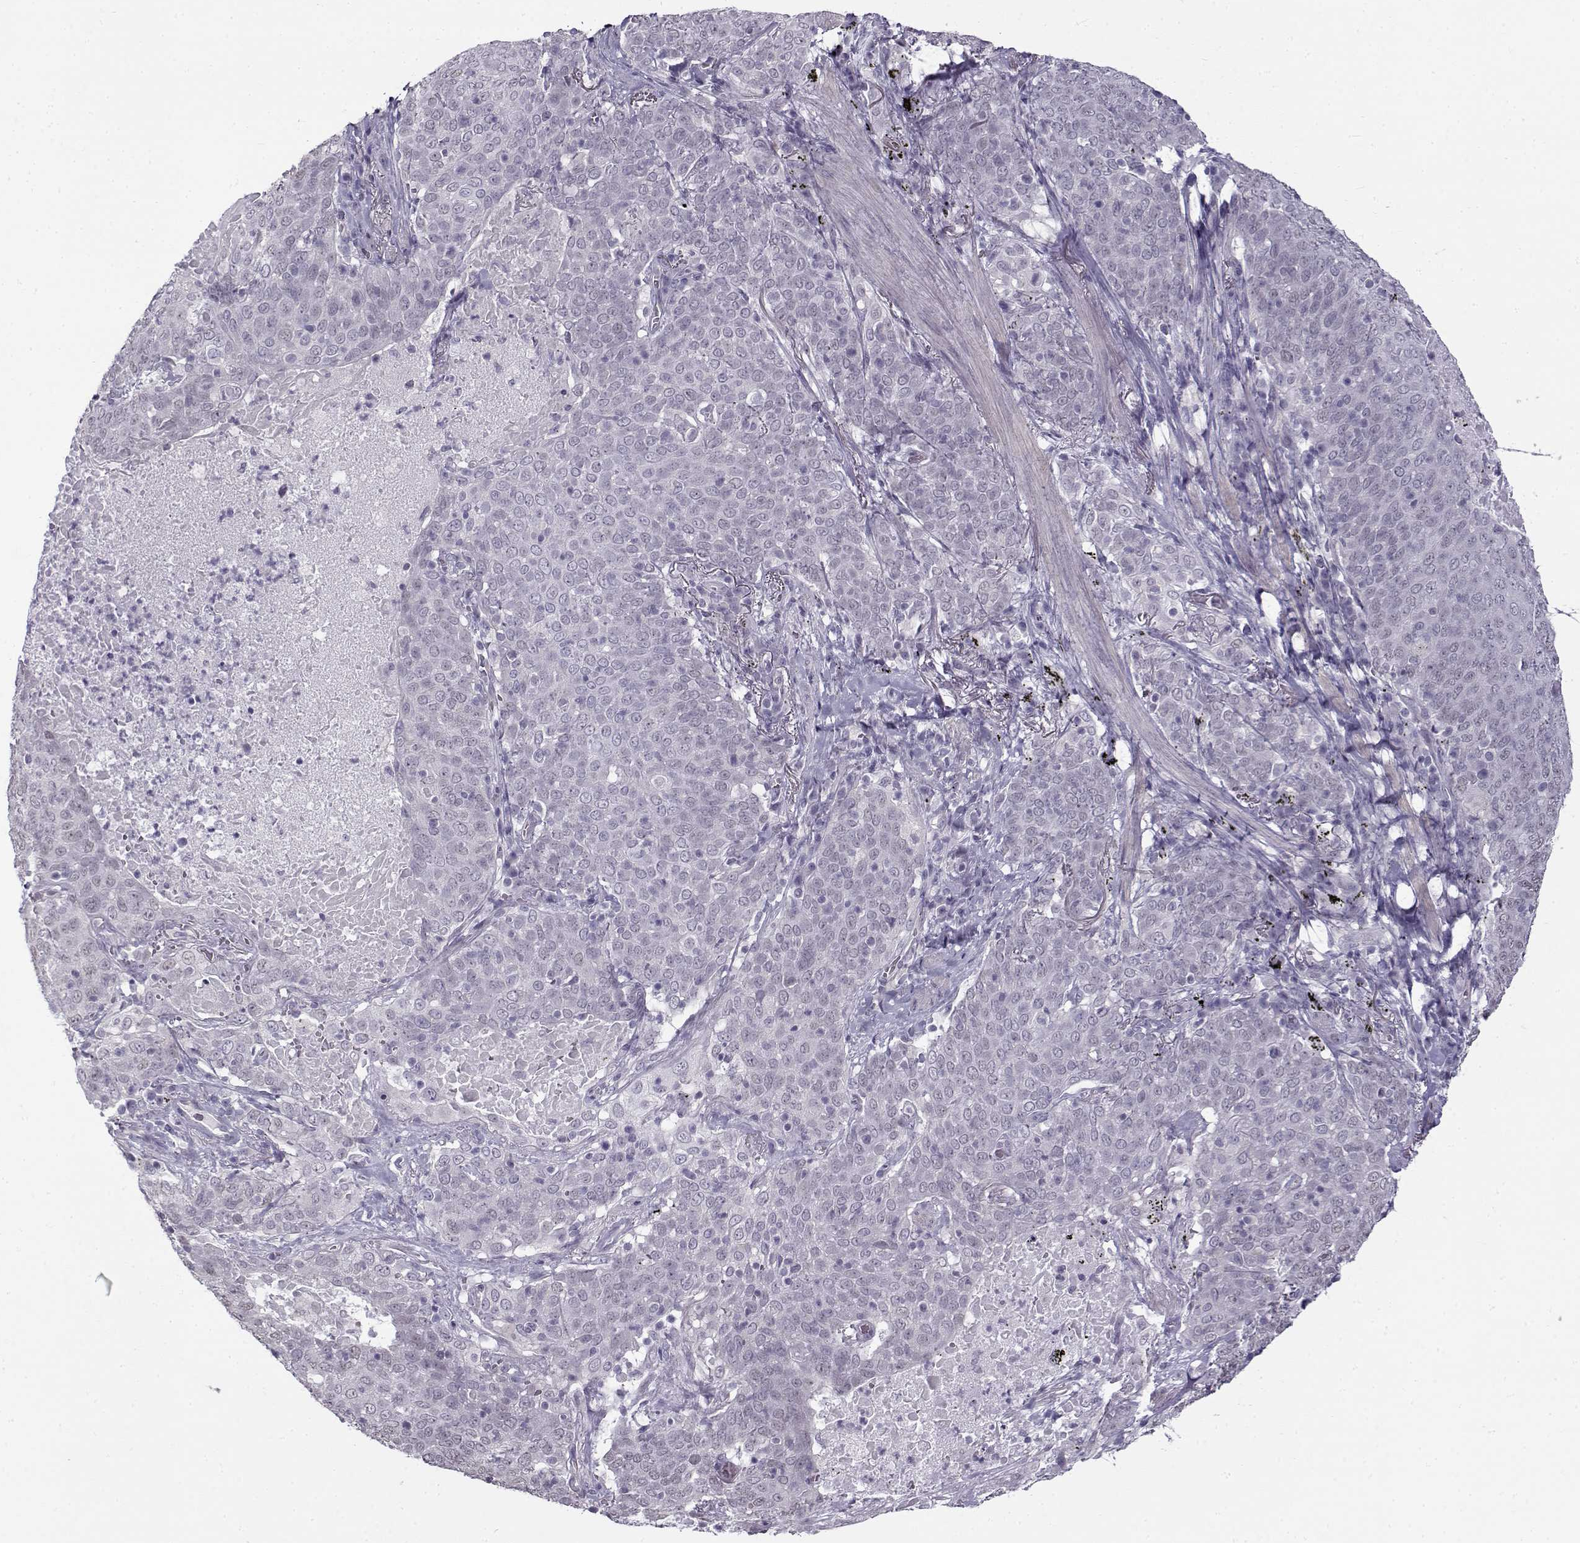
{"staining": {"intensity": "negative", "quantity": "none", "location": "none"}, "tissue": "lung cancer", "cell_type": "Tumor cells", "image_type": "cancer", "snomed": [{"axis": "morphology", "description": "Squamous cell carcinoma, NOS"}, {"axis": "topography", "description": "Lung"}], "caption": "DAB (3,3'-diaminobenzidine) immunohistochemical staining of lung cancer (squamous cell carcinoma) displays no significant positivity in tumor cells.", "gene": "TEX55", "patient": {"sex": "male", "age": 82}}